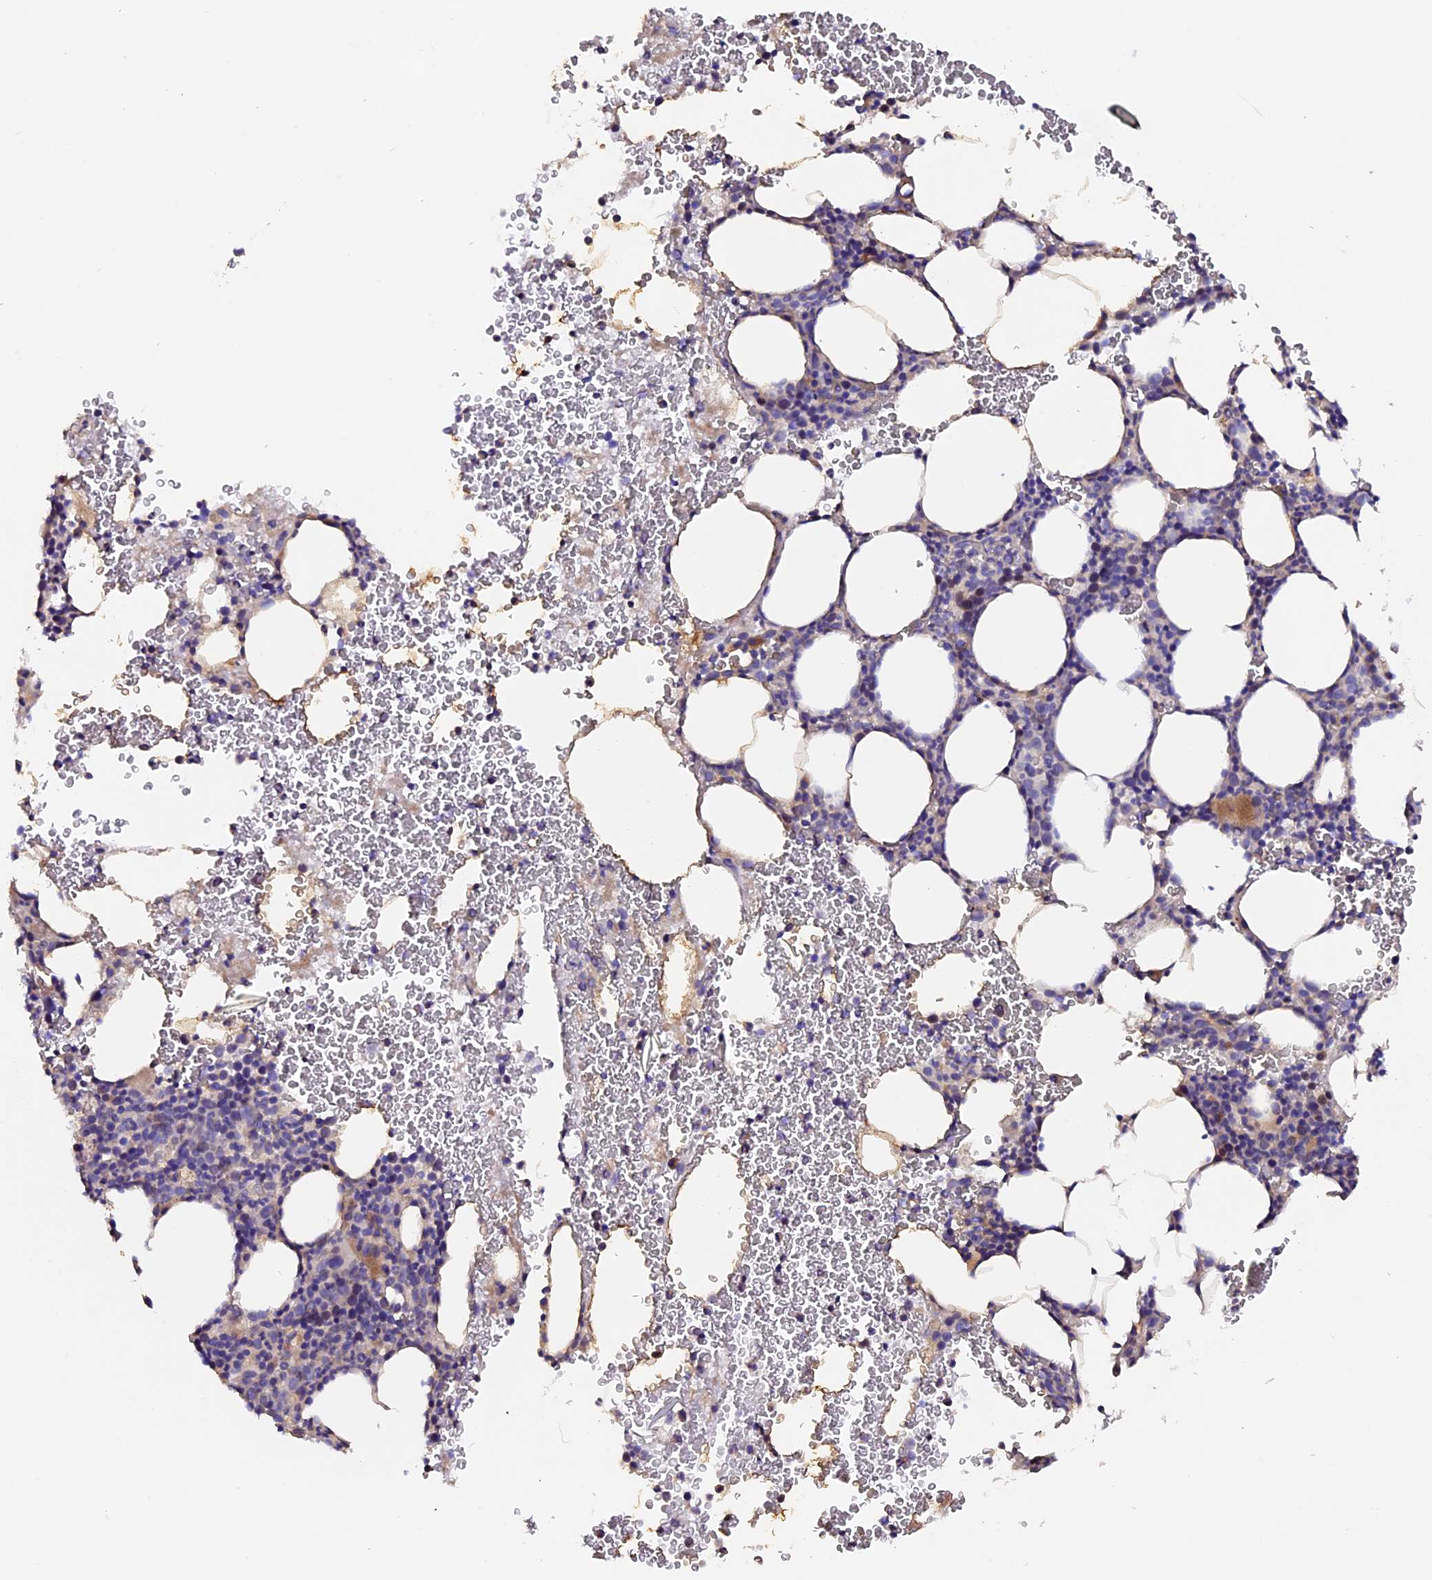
{"staining": {"intensity": "moderate", "quantity": "<25%", "location": "cytoplasmic/membranous"}, "tissue": "bone marrow", "cell_type": "Hematopoietic cells", "image_type": "normal", "snomed": [{"axis": "morphology", "description": "Normal tissue, NOS"}, {"axis": "morphology", "description": "Inflammation, NOS"}, {"axis": "topography", "description": "Bone marrow"}], "caption": "Bone marrow stained with DAB (3,3'-diaminobenzidine) IHC demonstrates low levels of moderate cytoplasmic/membranous positivity in about <25% of hematopoietic cells. The protein of interest is shown in brown color, while the nuclei are stained blue.", "gene": "FBXW9", "patient": {"sex": "female", "age": 78}}